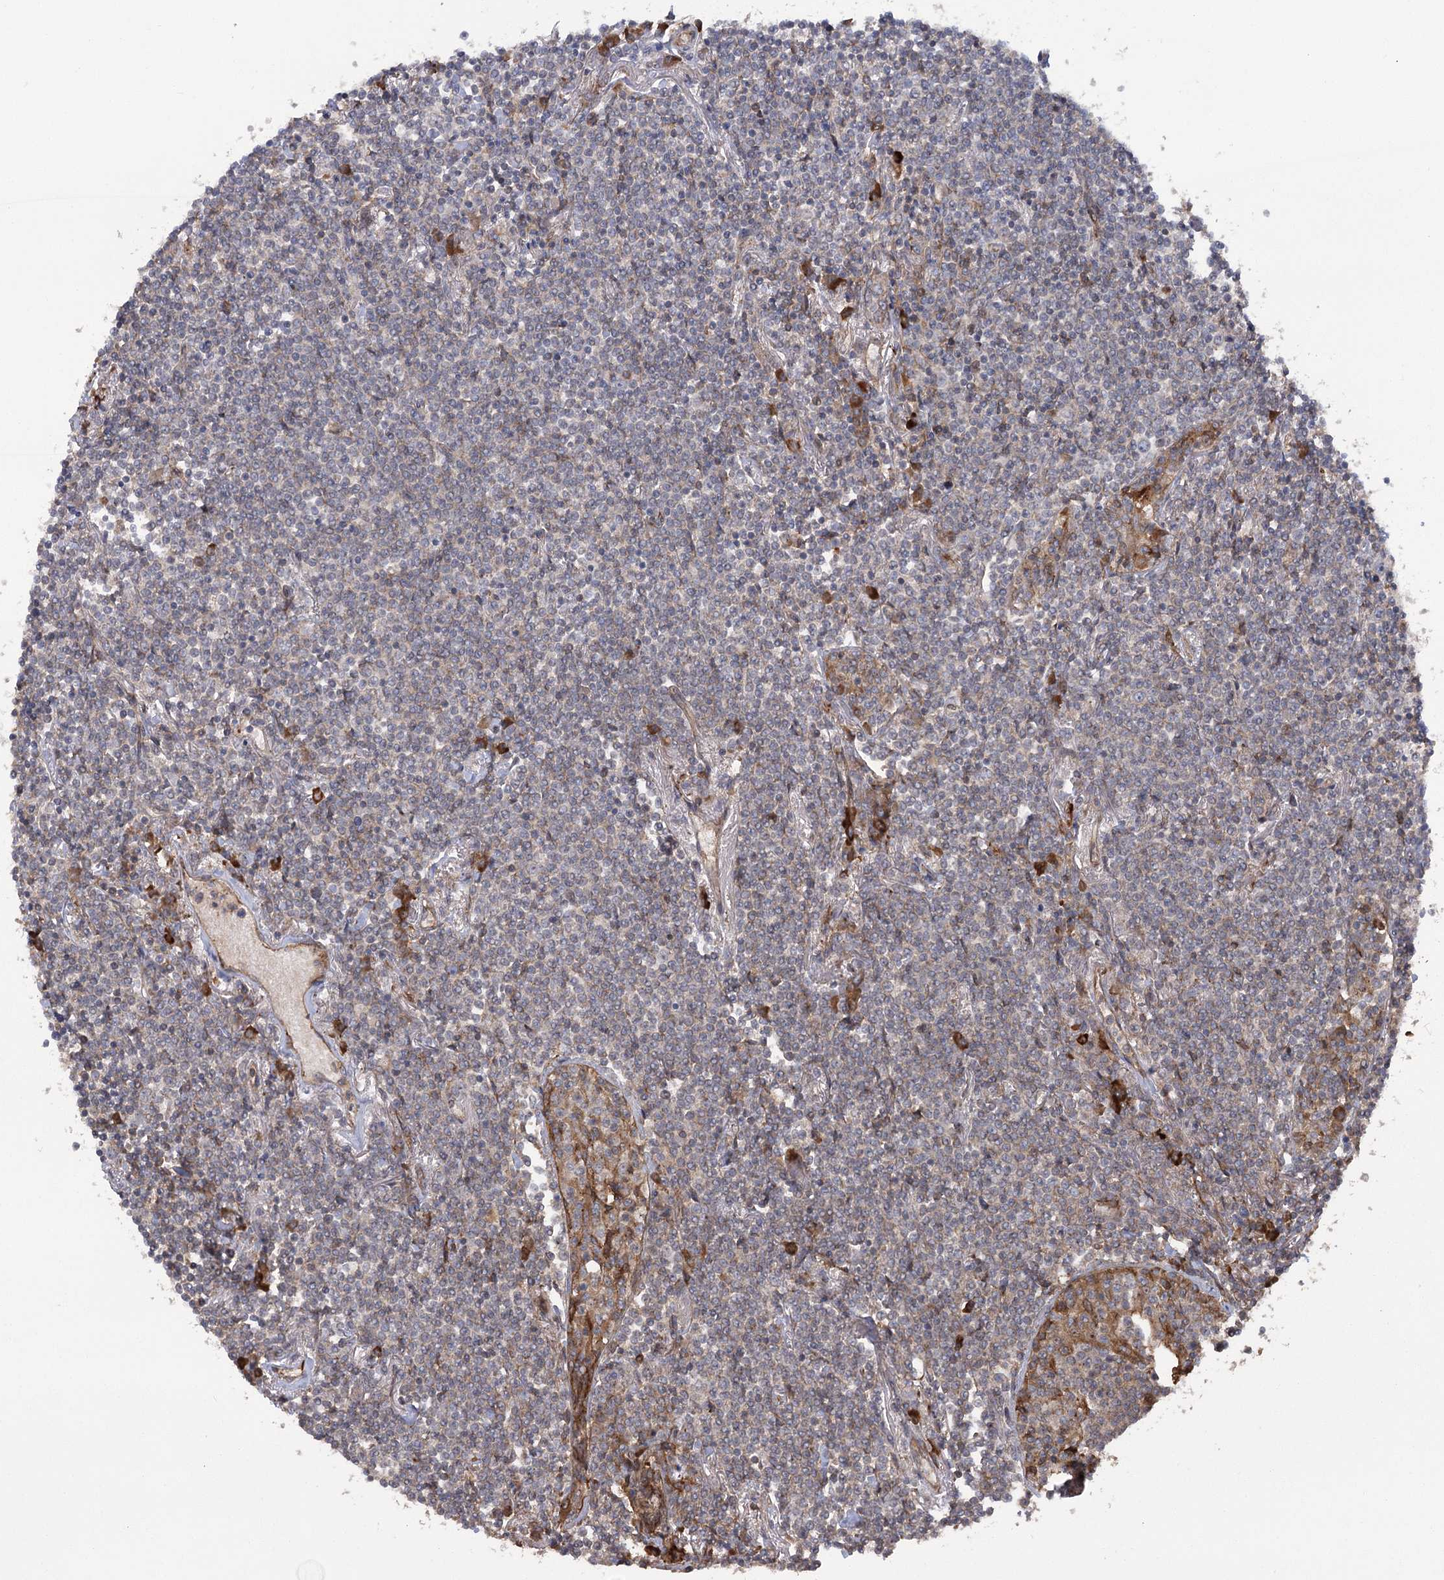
{"staining": {"intensity": "negative", "quantity": "none", "location": "none"}, "tissue": "lymphoma", "cell_type": "Tumor cells", "image_type": "cancer", "snomed": [{"axis": "morphology", "description": "Malignant lymphoma, non-Hodgkin's type, Low grade"}, {"axis": "topography", "description": "Lung"}], "caption": "Lymphoma was stained to show a protein in brown. There is no significant staining in tumor cells.", "gene": "KCNN2", "patient": {"sex": "female", "age": 71}}